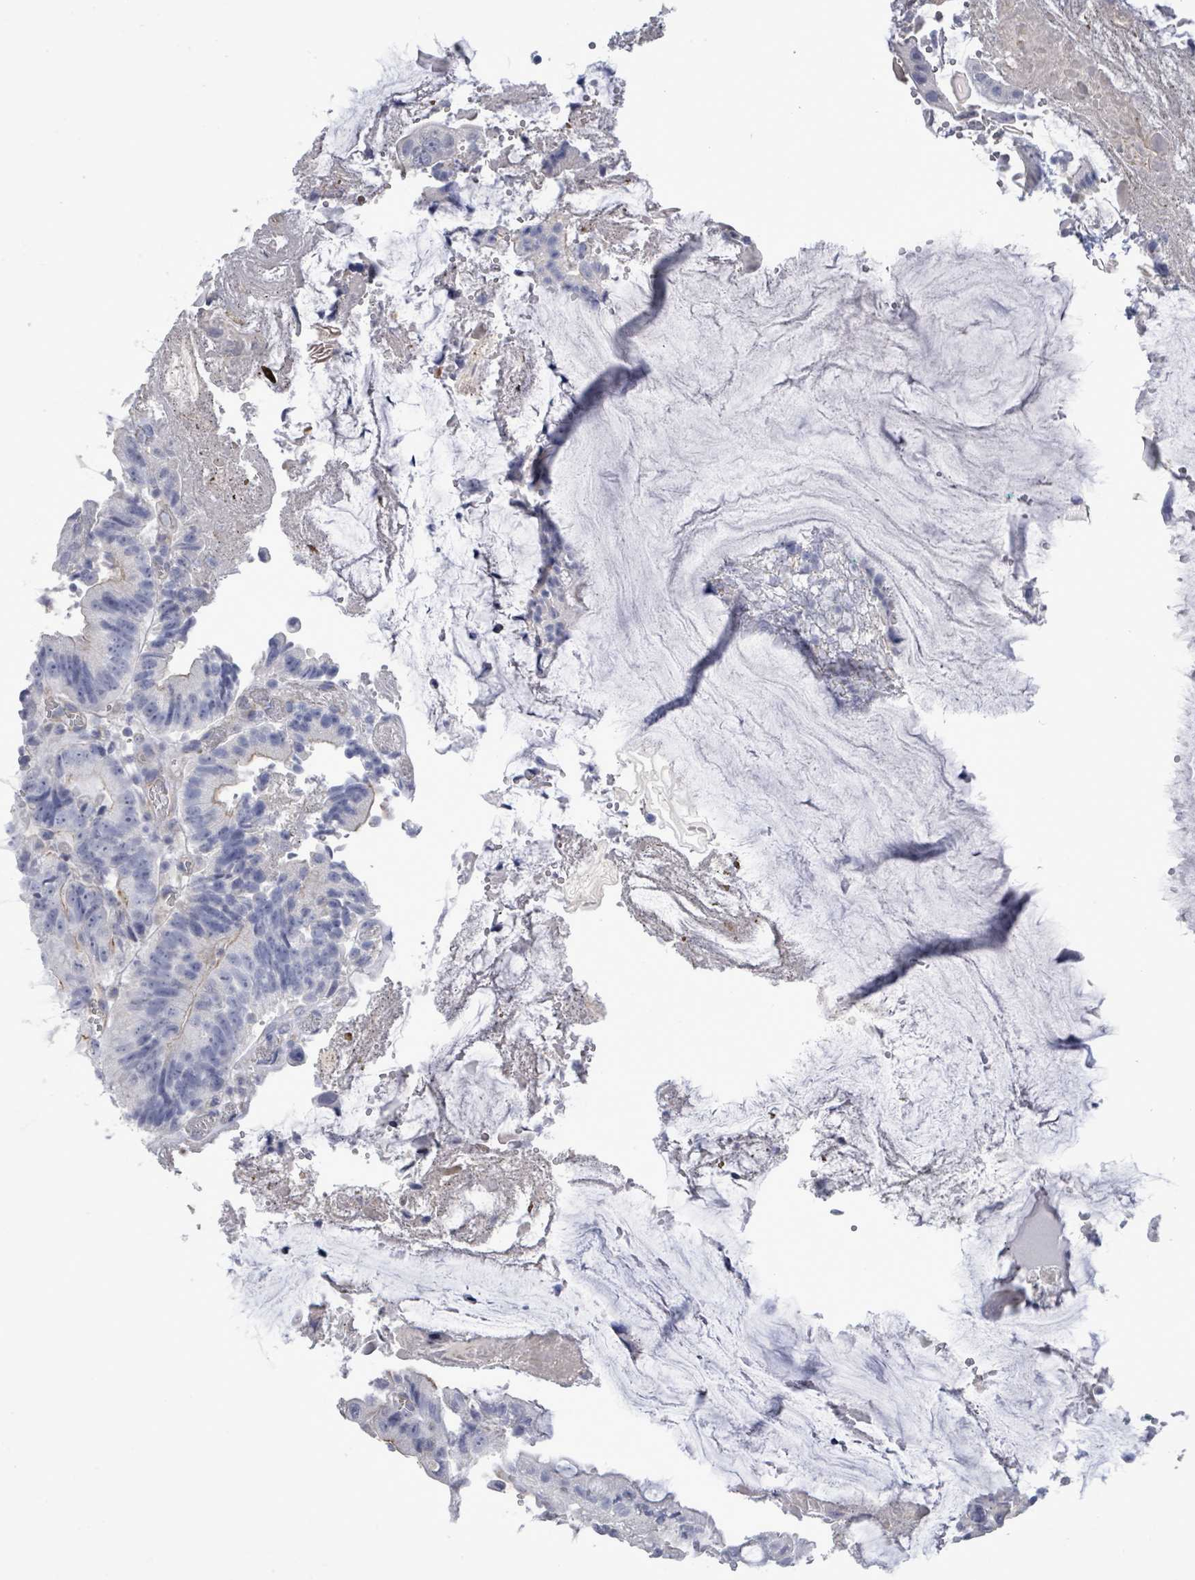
{"staining": {"intensity": "negative", "quantity": "none", "location": "none"}, "tissue": "colorectal cancer", "cell_type": "Tumor cells", "image_type": "cancer", "snomed": [{"axis": "morphology", "description": "Adenocarcinoma, NOS"}, {"axis": "topography", "description": "Colon"}], "caption": "Tumor cells are negative for protein expression in human colorectal cancer (adenocarcinoma). (DAB IHC, high magnification).", "gene": "CT45A5", "patient": {"sex": "female", "age": 86}}